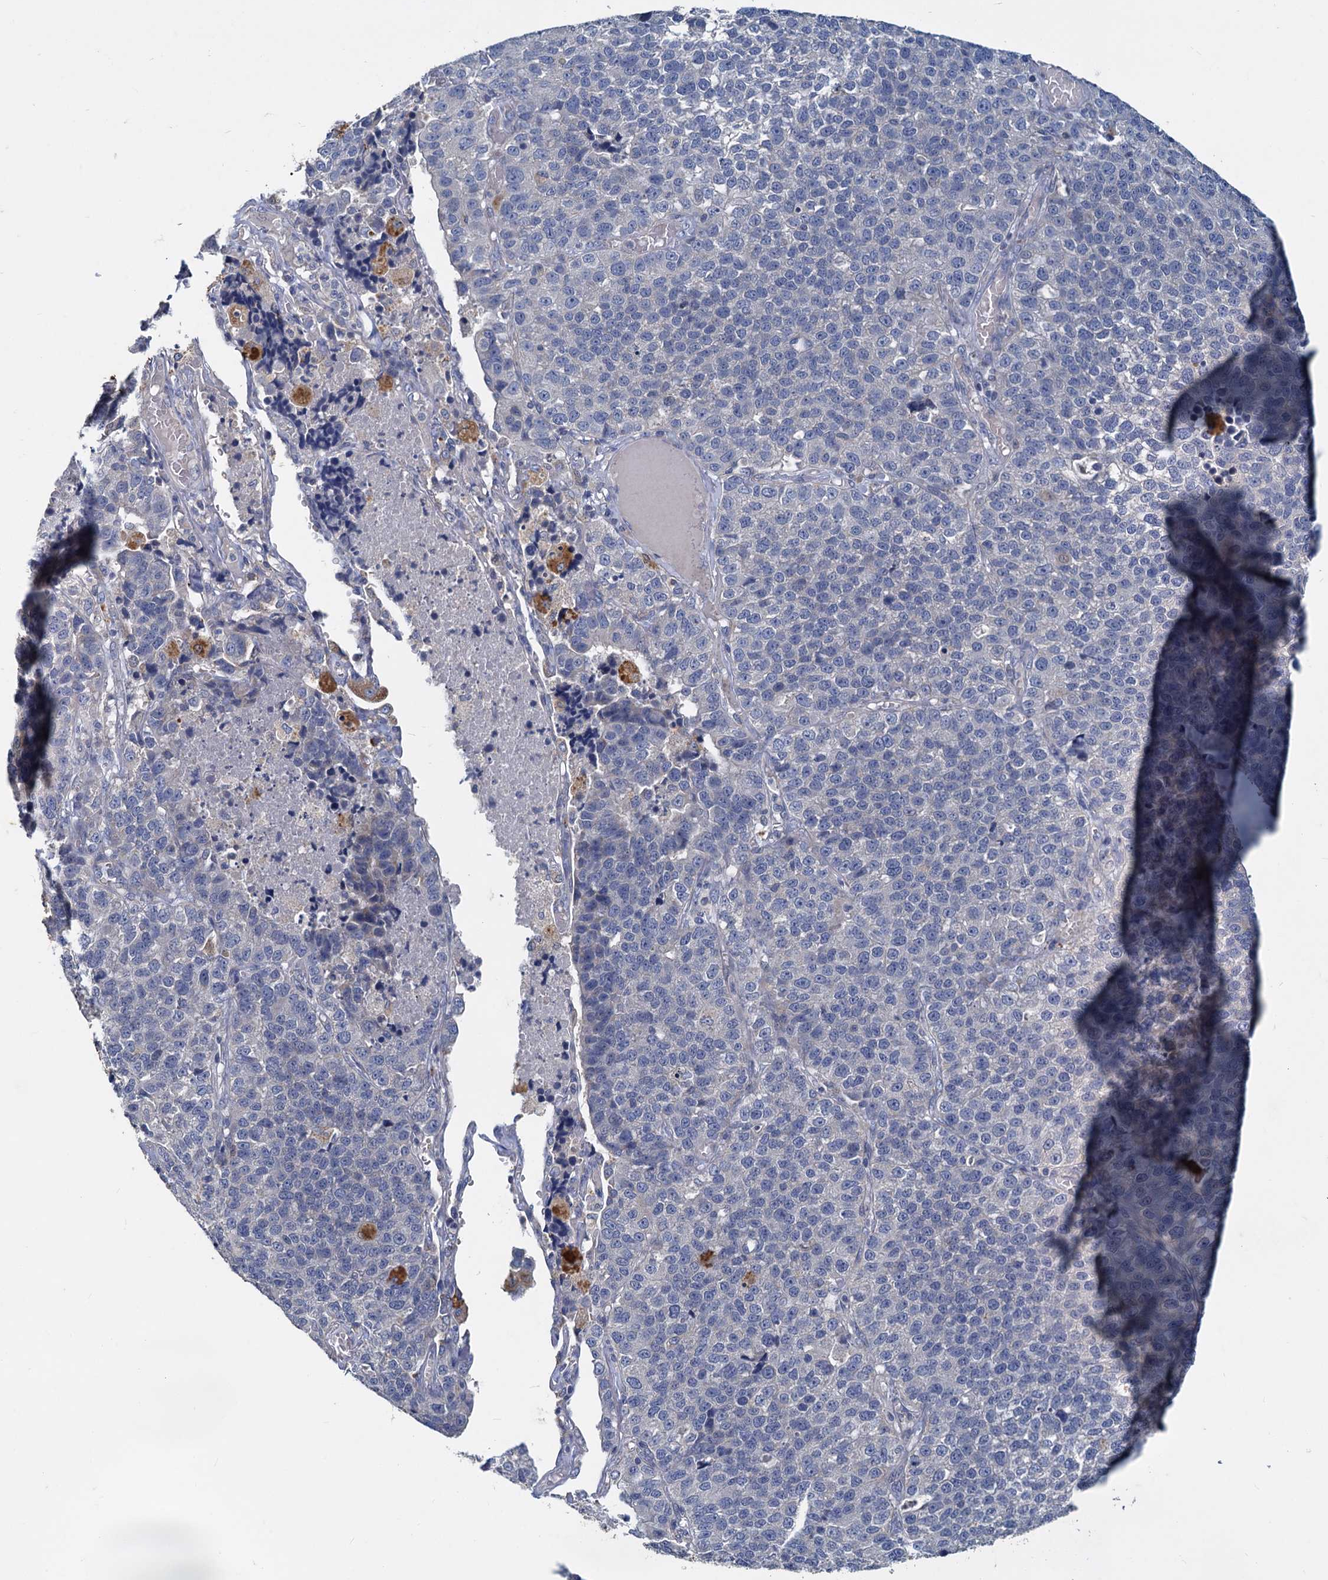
{"staining": {"intensity": "negative", "quantity": "none", "location": "none"}, "tissue": "lung cancer", "cell_type": "Tumor cells", "image_type": "cancer", "snomed": [{"axis": "morphology", "description": "Adenocarcinoma, NOS"}, {"axis": "topography", "description": "Lung"}], "caption": "There is no significant staining in tumor cells of adenocarcinoma (lung).", "gene": "SLC2A7", "patient": {"sex": "male", "age": 49}}